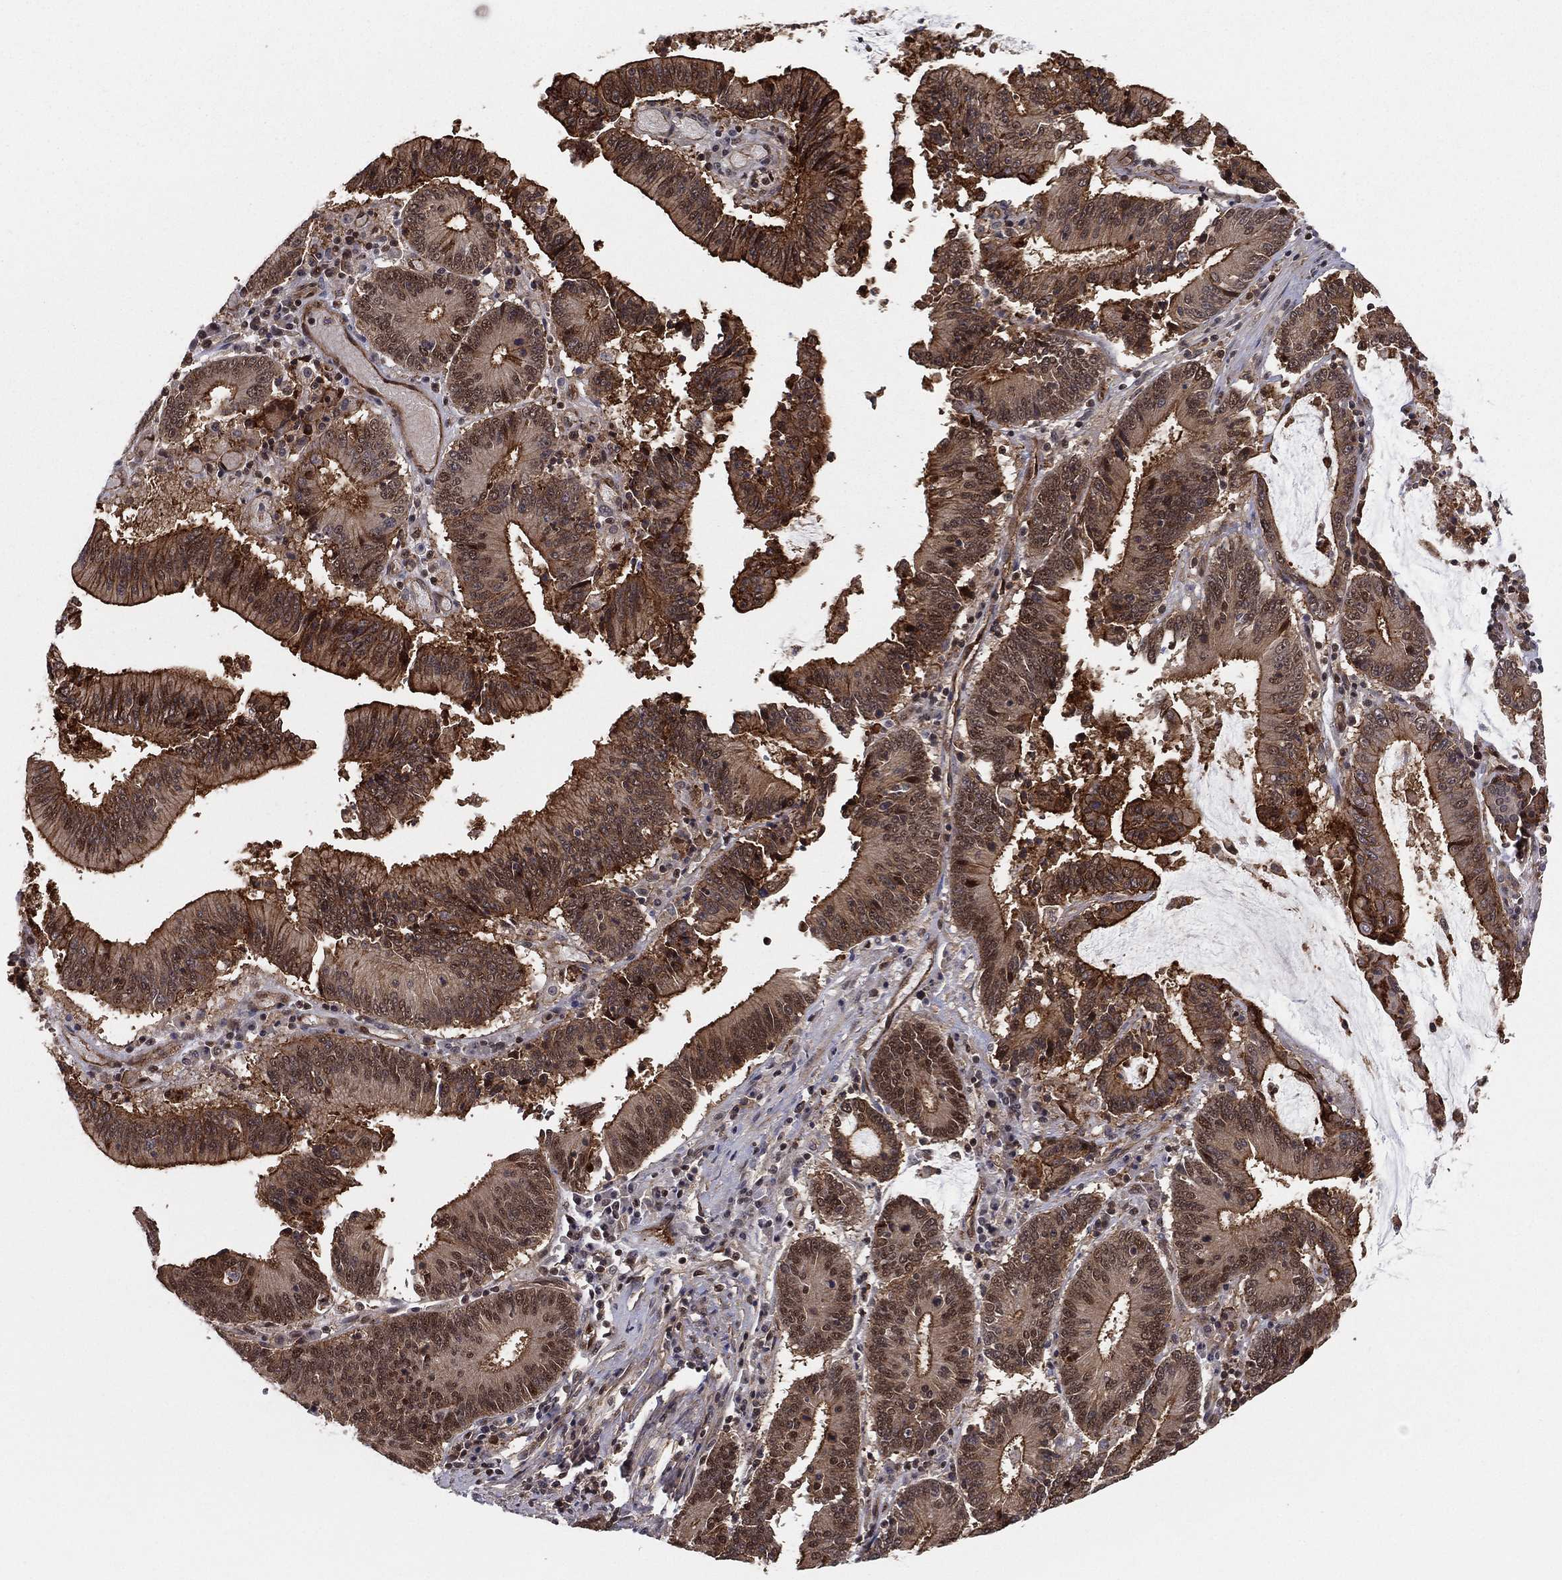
{"staining": {"intensity": "strong", "quantity": "25%-75%", "location": "cytoplasmic/membranous,nuclear"}, "tissue": "stomach cancer", "cell_type": "Tumor cells", "image_type": "cancer", "snomed": [{"axis": "morphology", "description": "Adenocarcinoma, NOS"}, {"axis": "topography", "description": "Stomach, upper"}], "caption": "Protein staining of adenocarcinoma (stomach) tissue exhibits strong cytoplasmic/membranous and nuclear positivity in about 25%-75% of tumor cells. (DAB (3,3'-diaminobenzidine) IHC, brown staining for protein, blue staining for nuclei).", "gene": "GPALPP1", "patient": {"sex": "male", "age": 68}}